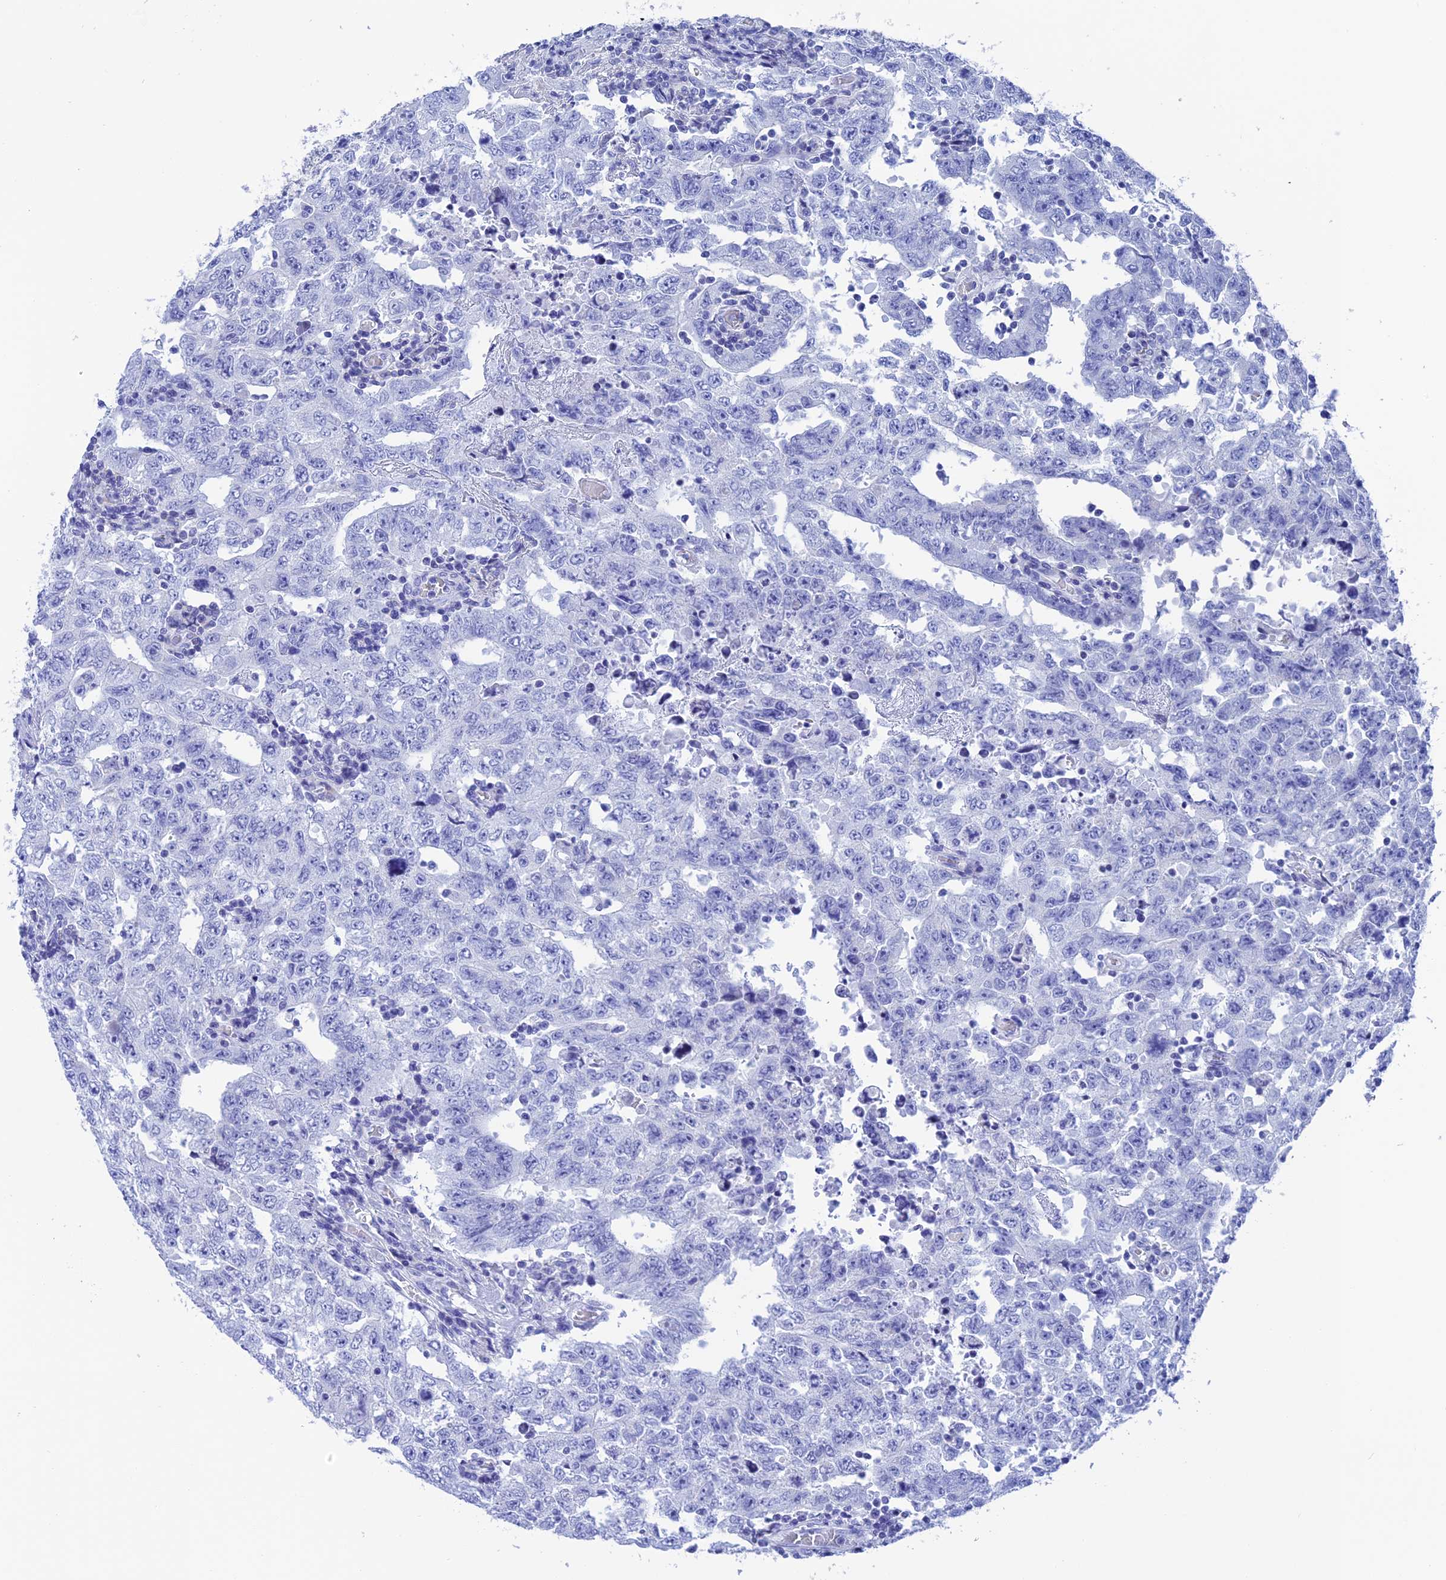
{"staining": {"intensity": "negative", "quantity": "none", "location": "none"}, "tissue": "testis cancer", "cell_type": "Tumor cells", "image_type": "cancer", "snomed": [{"axis": "morphology", "description": "Carcinoma, Embryonal, NOS"}, {"axis": "topography", "description": "Testis"}], "caption": "A micrograph of human testis embryonal carcinoma is negative for staining in tumor cells. (Brightfield microscopy of DAB immunohistochemistry (IHC) at high magnification).", "gene": "NXPE4", "patient": {"sex": "male", "age": 26}}